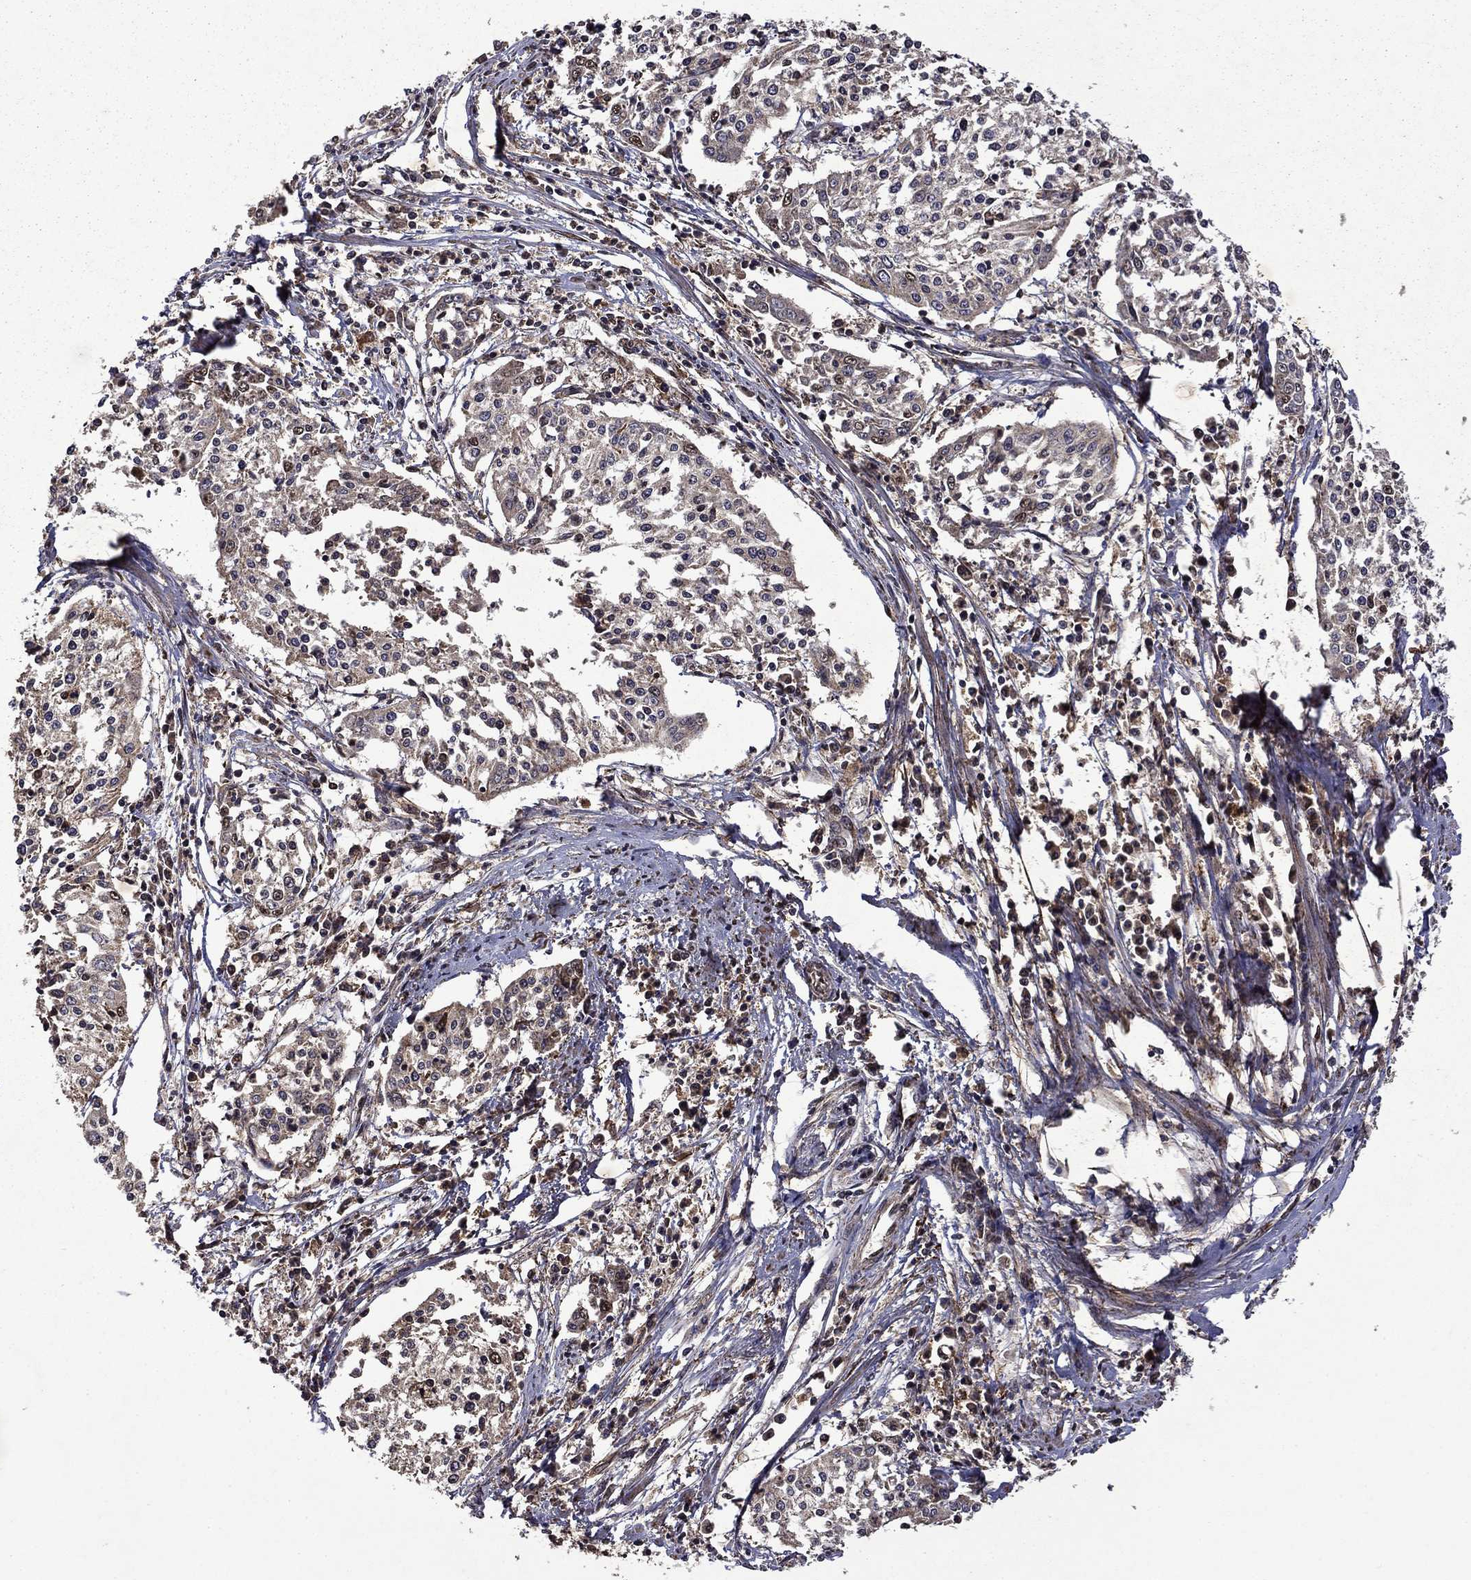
{"staining": {"intensity": "moderate", "quantity": "<25%", "location": "cytoplasmic/membranous,nuclear"}, "tissue": "cervical cancer", "cell_type": "Tumor cells", "image_type": "cancer", "snomed": [{"axis": "morphology", "description": "Squamous cell carcinoma, NOS"}, {"axis": "topography", "description": "Cervix"}], "caption": "Human cervical cancer (squamous cell carcinoma) stained with a brown dye shows moderate cytoplasmic/membranous and nuclear positive staining in approximately <25% of tumor cells.", "gene": "ITM2B", "patient": {"sex": "female", "age": 41}}